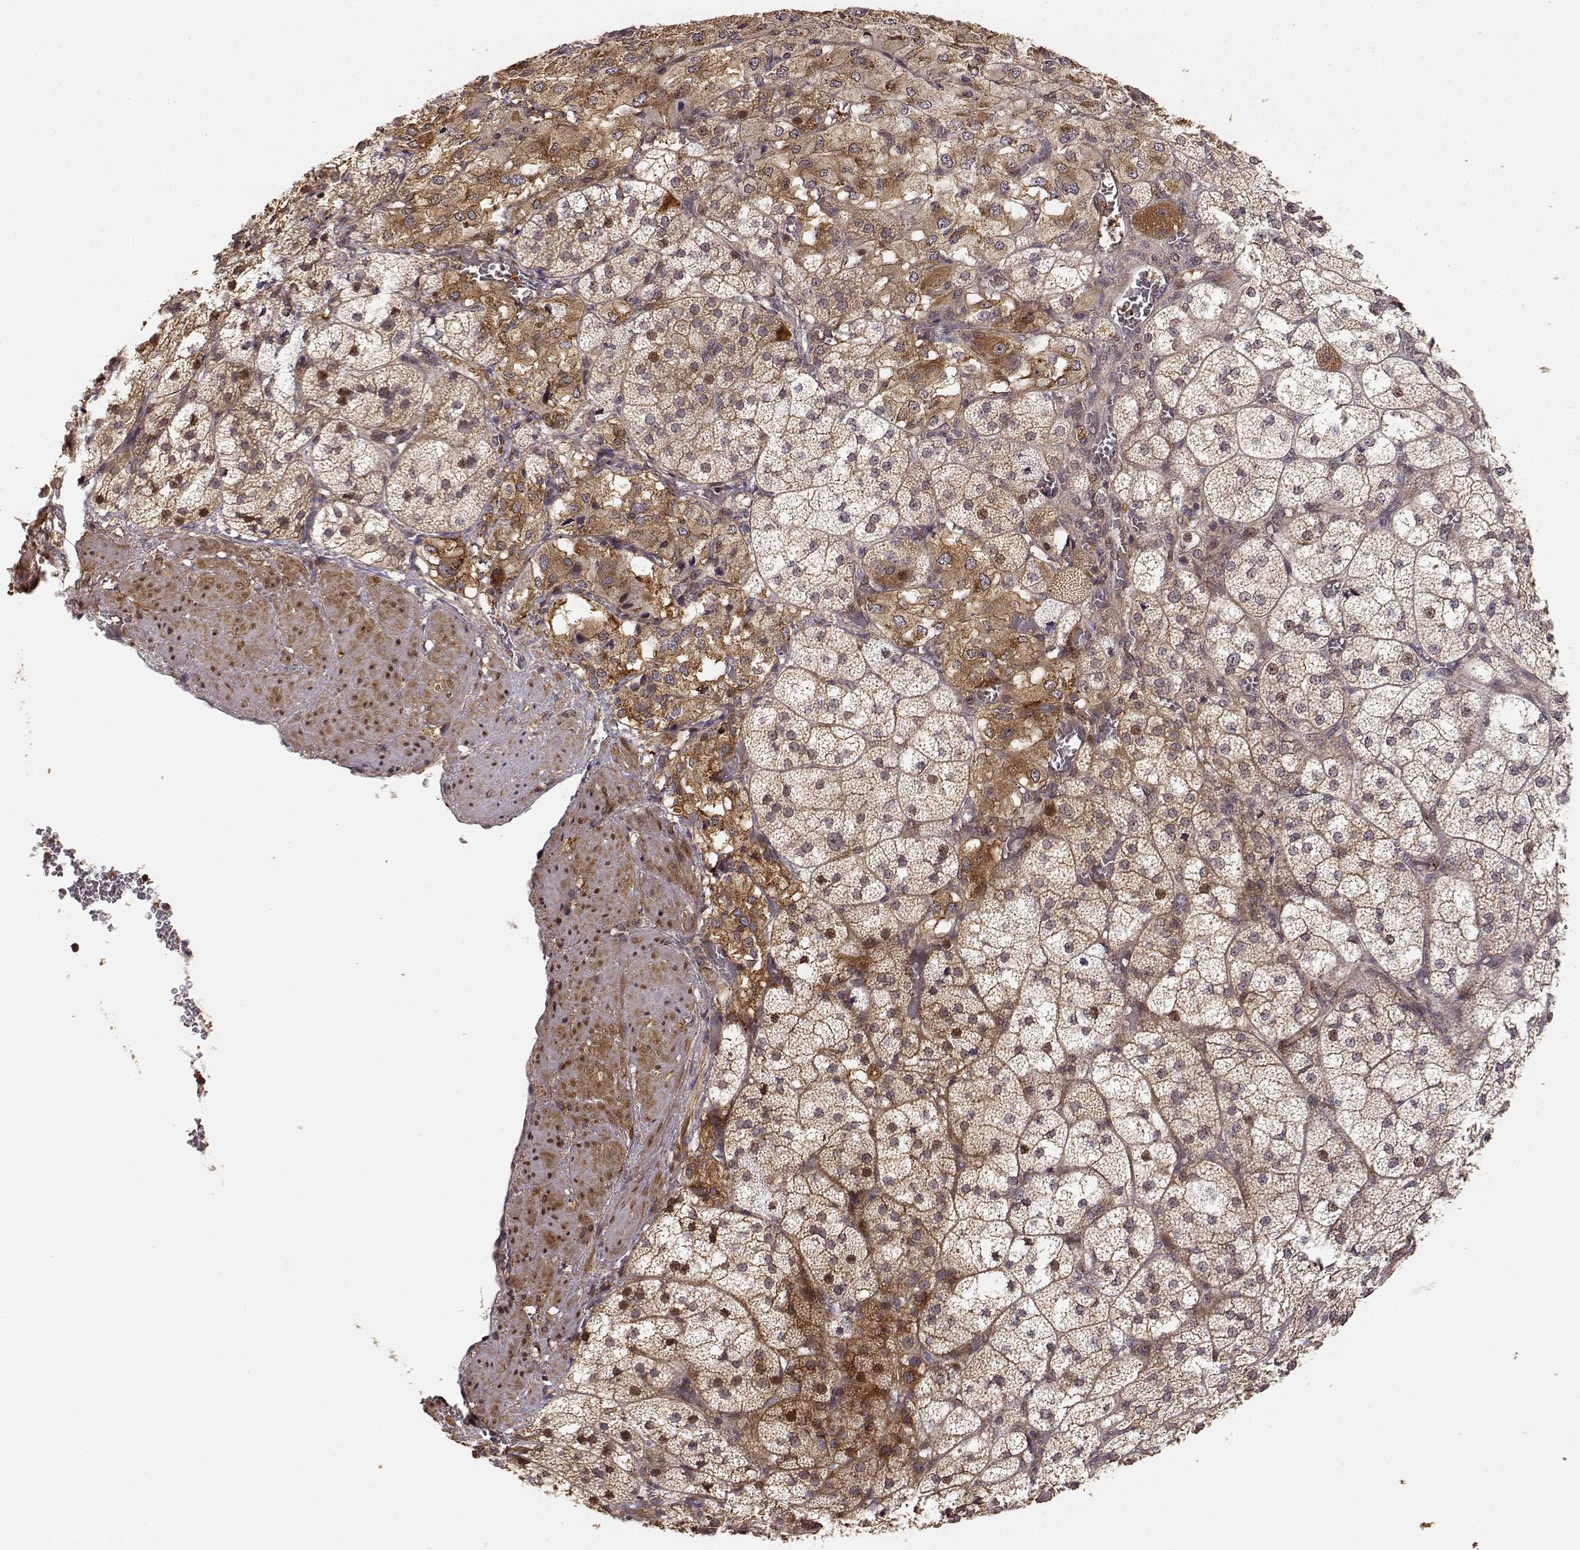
{"staining": {"intensity": "strong", "quantity": "25%-75%", "location": "cytoplasmic/membranous"}, "tissue": "adrenal gland", "cell_type": "Glandular cells", "image_type": "normal", "snomed": [{"axis": "morphology", "description": "Normal tissue, NOS"}, {"axis": "topography", "description": "Adrenal gland"}], "caption": "Strong cytoplasmic/membranous expression is present in about 25%-75% of glandular cells in unremarkable adrenal gland. The staining is performed using DAB (3,3'-diaminobenzidine) brown chromogen to label protein expression. The nuclei are counter-stained blue using hematoxylin.", "gene": "PICK1", "patient": {"sex": "female", "age": 60}}